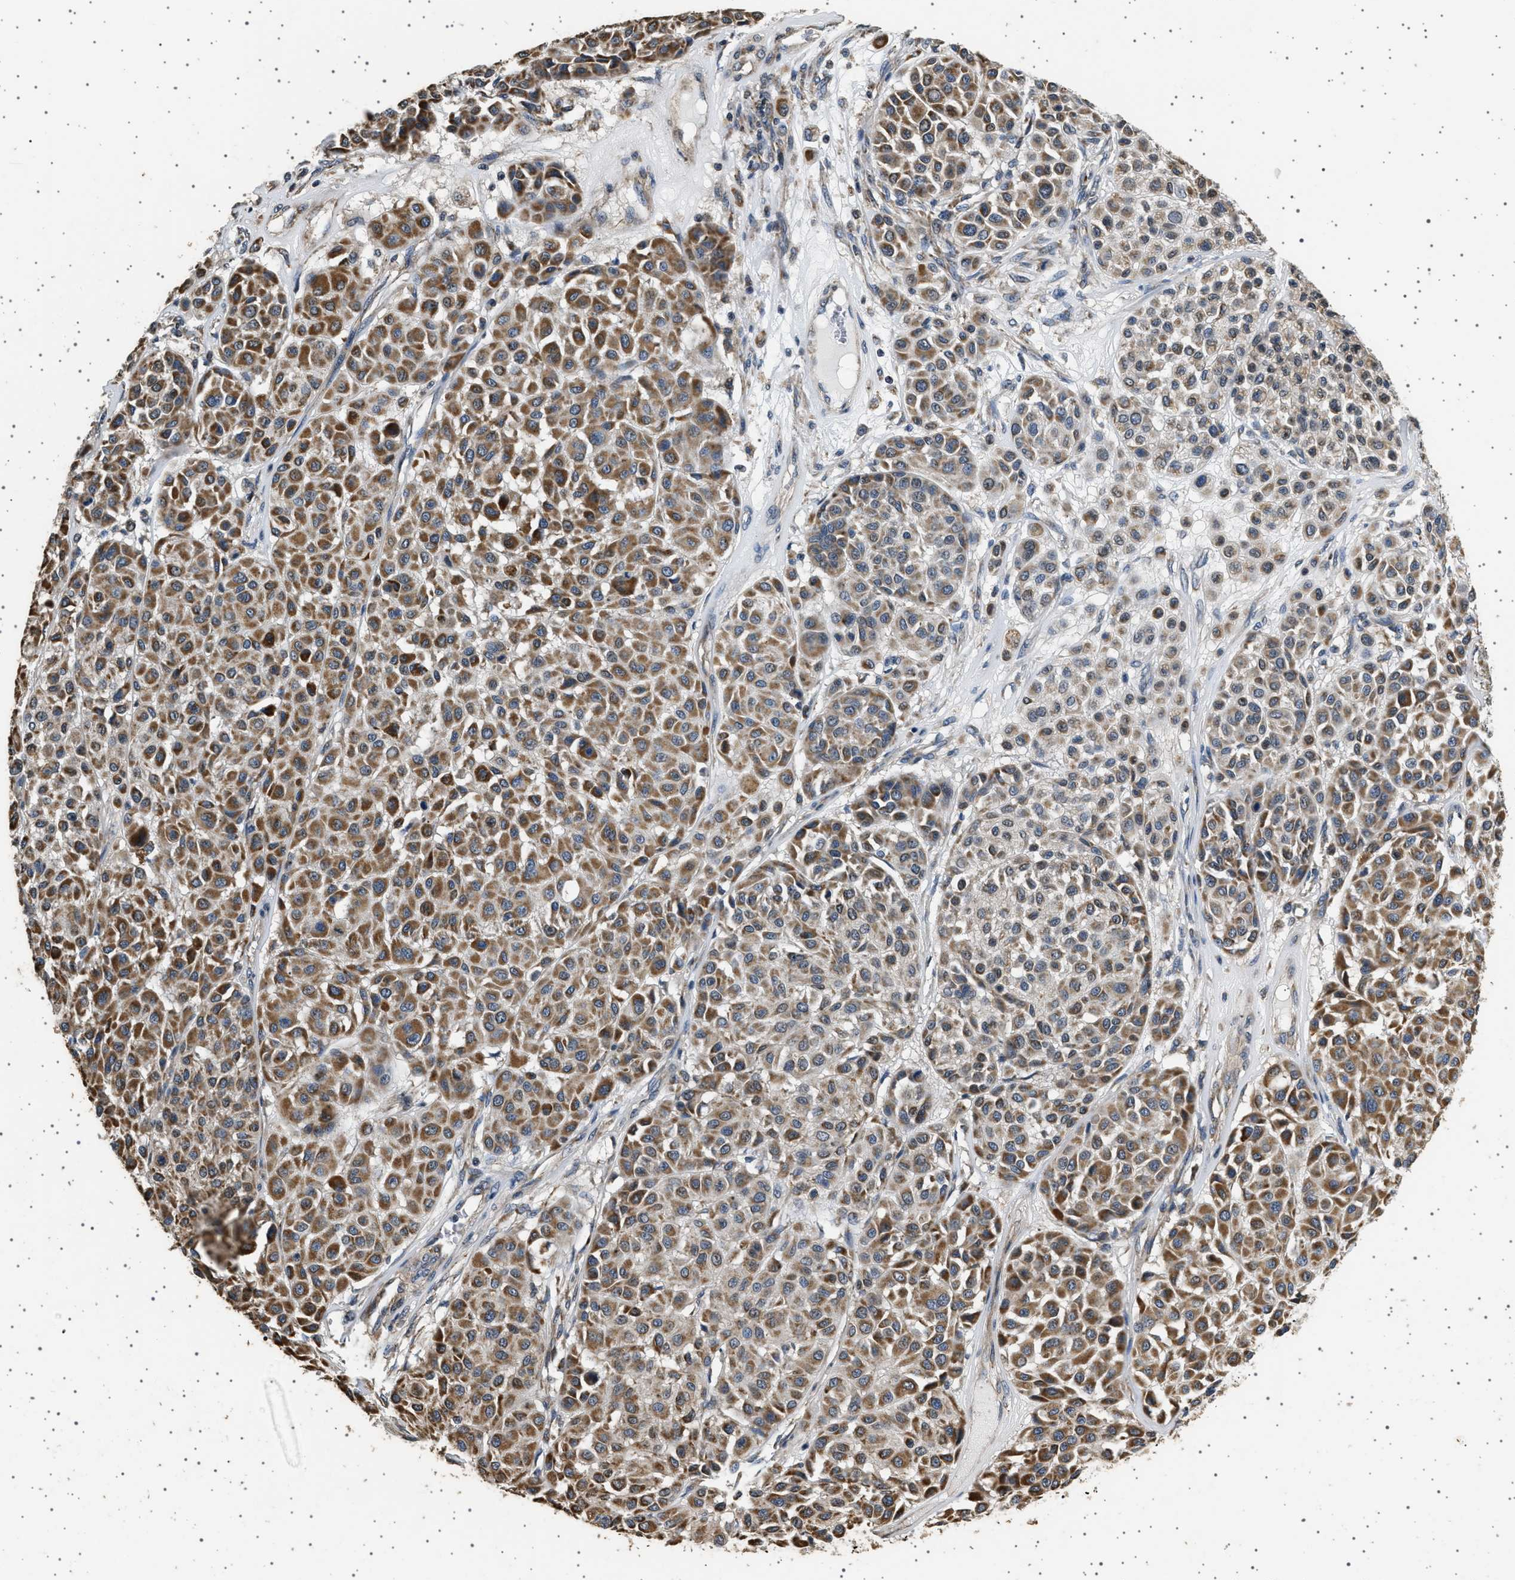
{"staining": {"intensity": "moderate", "quantity": ">75%", "location": "cytoplasmic/membranous"}, "tissue": "melanoma", "cell_type": "Tumor cells", "image_type": "cancer", "snomed": [{"axis": "morphology", "description": "Malignant melanoma, Metastatic site"}, {"axis": "topography", "description": "Soft tissue"}], "caption": "Immunohistochemical staining of melanoma reveals medium levels of moderate cytoplasmic/membranous protein staining in approximately >75% of tumor cells. (IHC, brightfield microscopy, high magnification).", "gene": "KCNA4", "patient": {"sex": "male", "age": 41}}